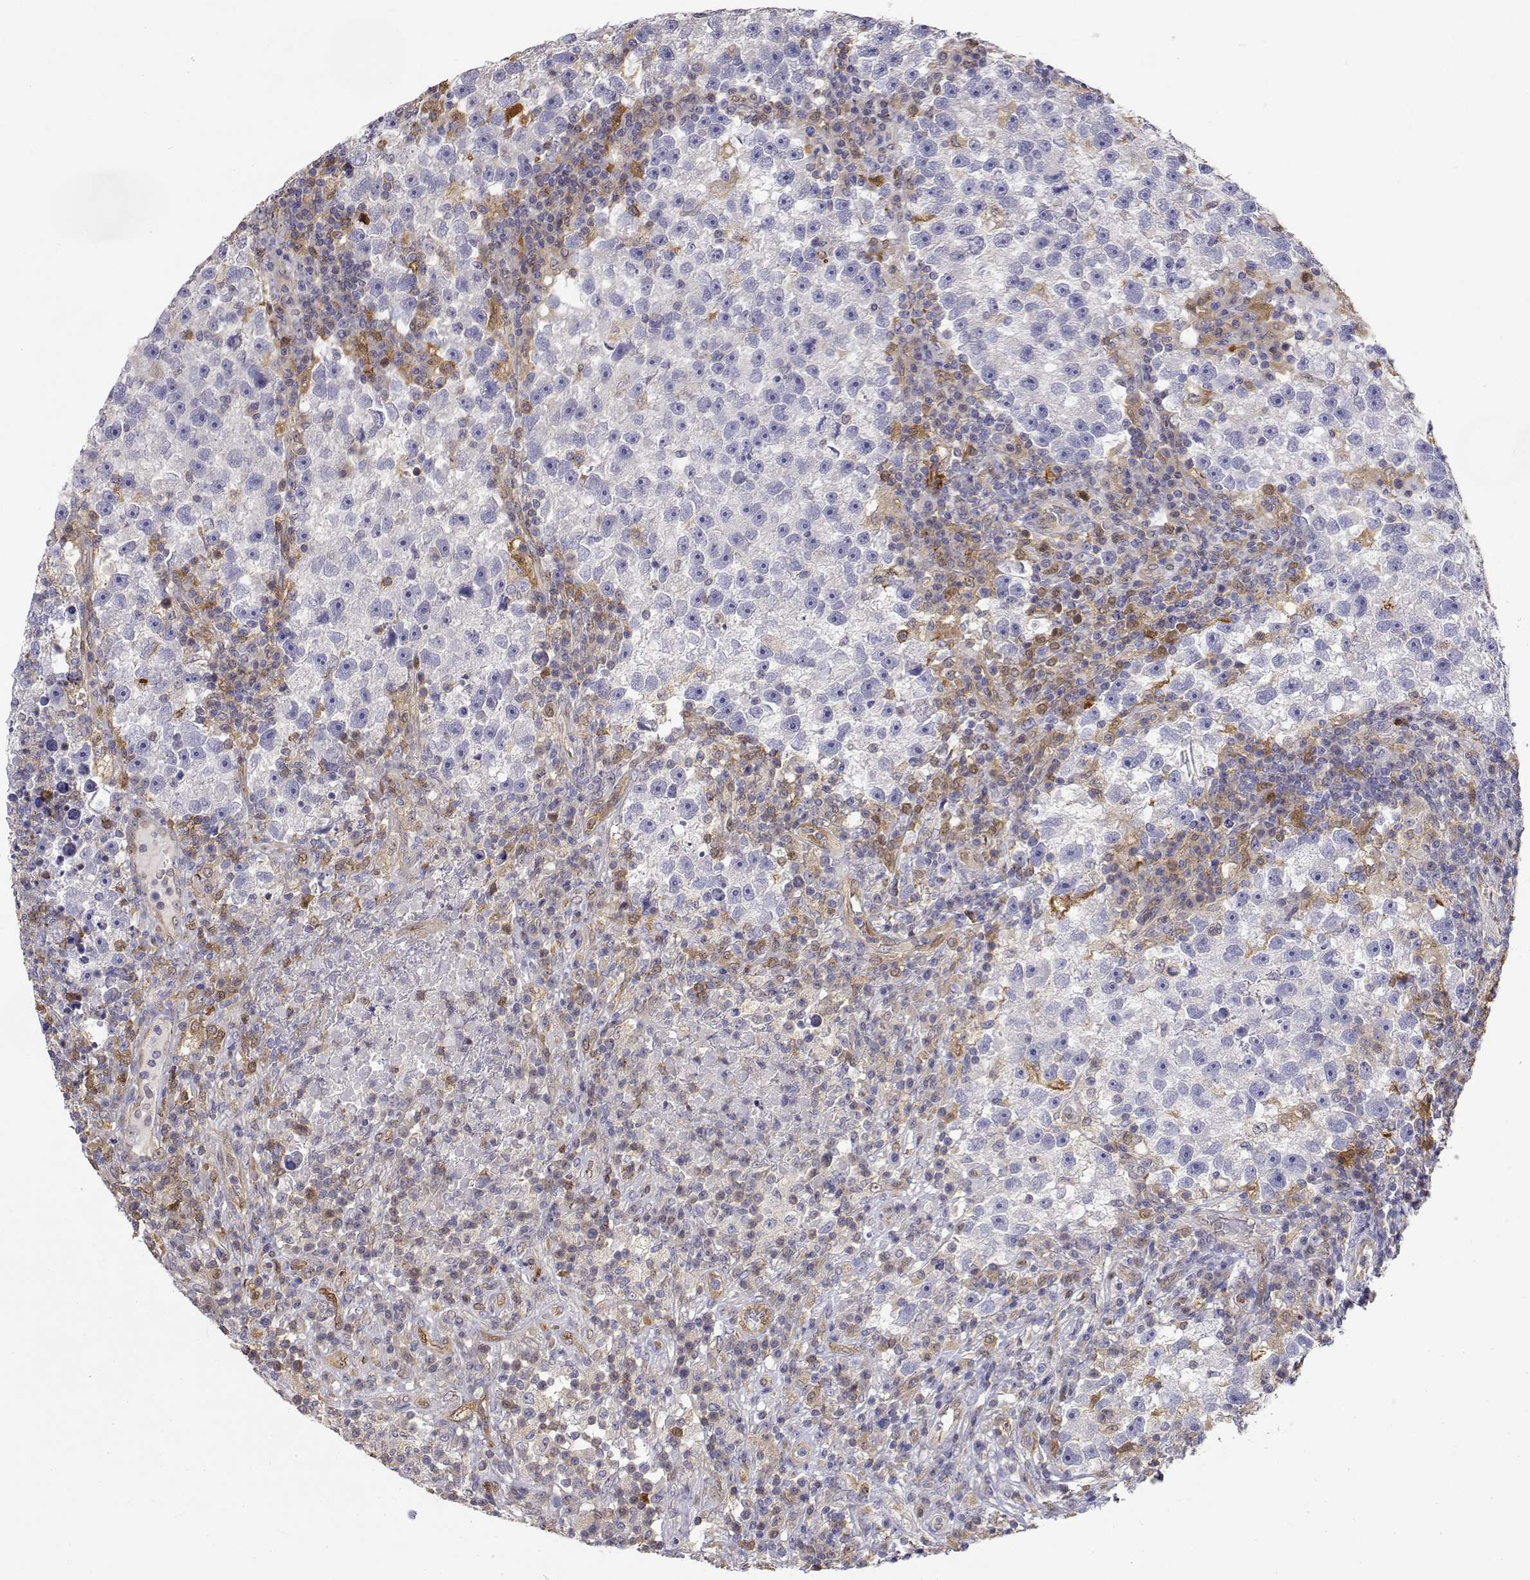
{"staining": {"intensity": "negative", "quantity": "none", "location": "none"}, "tissue": "testis cancer", "cell_type": "Tumor cells", "image_type": "cancer", "snomed": [{"axis": "morphology", "description": "Seminoma, NOS"}, {"axis": "topography", "description": "Testis"}], "caption": "A micrograph of human testis cancer is negative for staining in tumor cells. (DAB IHC with hematoxylin counter stain).", "gene": "ADA", "patient": {"sex": "male", "age": 47}}